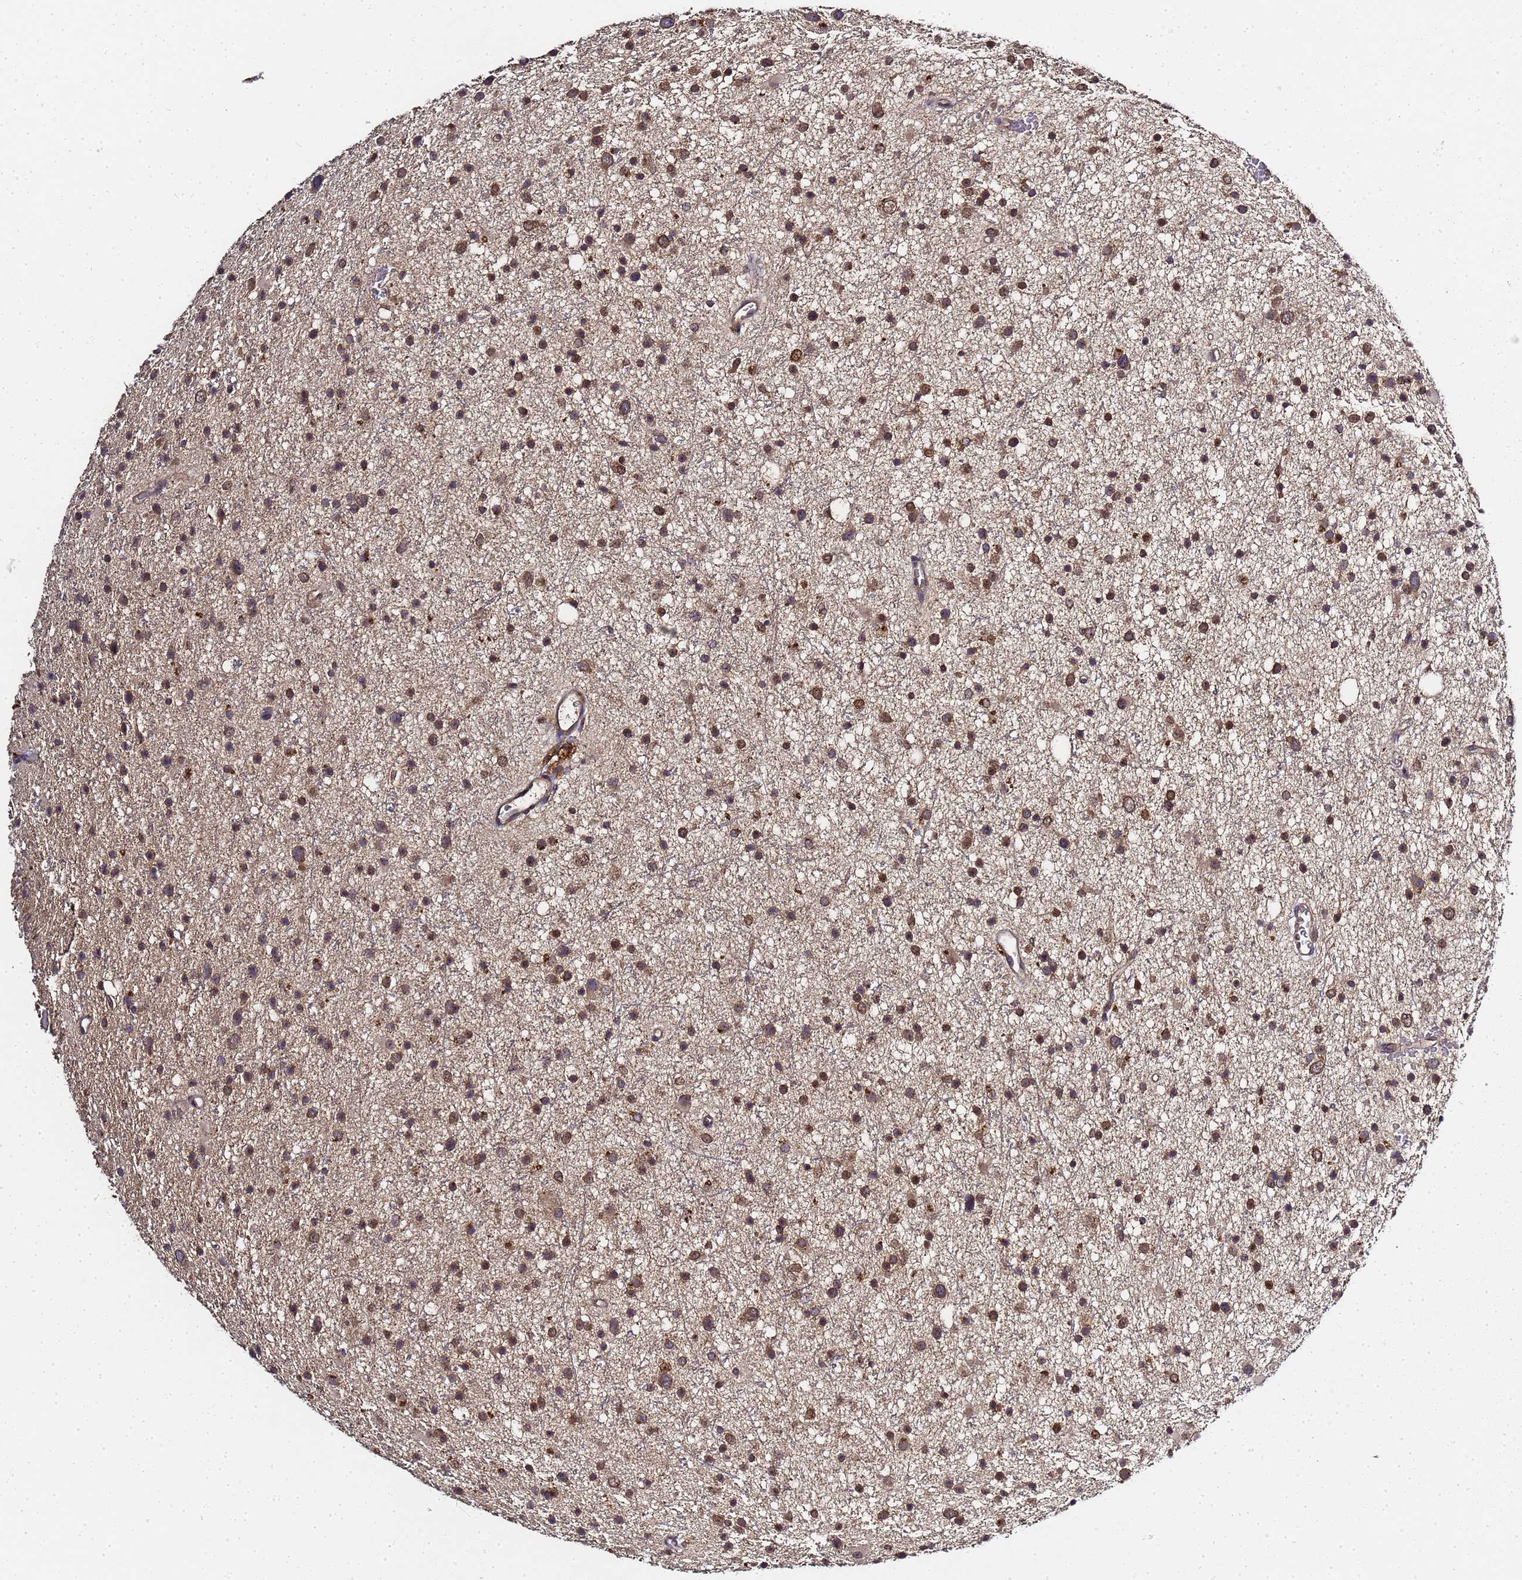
{"staining": {"intensity": "moderate", "quantity": "25%-75%", "location": "cytoplasmic/membranous,nuclear"}, "tissue": "glioma", "cell_type": "Tumor cells", "image_type": "cancer", "snomed": [{"axis": "morphology", "description": "Glioma, malignant, Low grade"}, {"axis": "topography", "description": "Cerebral cortex"}], "caption": "Malignant glioma (low-grade) stained with a protein marker exhibits moderate staining in tumor cells.", "gene": "LGI4", "patient": {"sex": "female", "age": 39}}